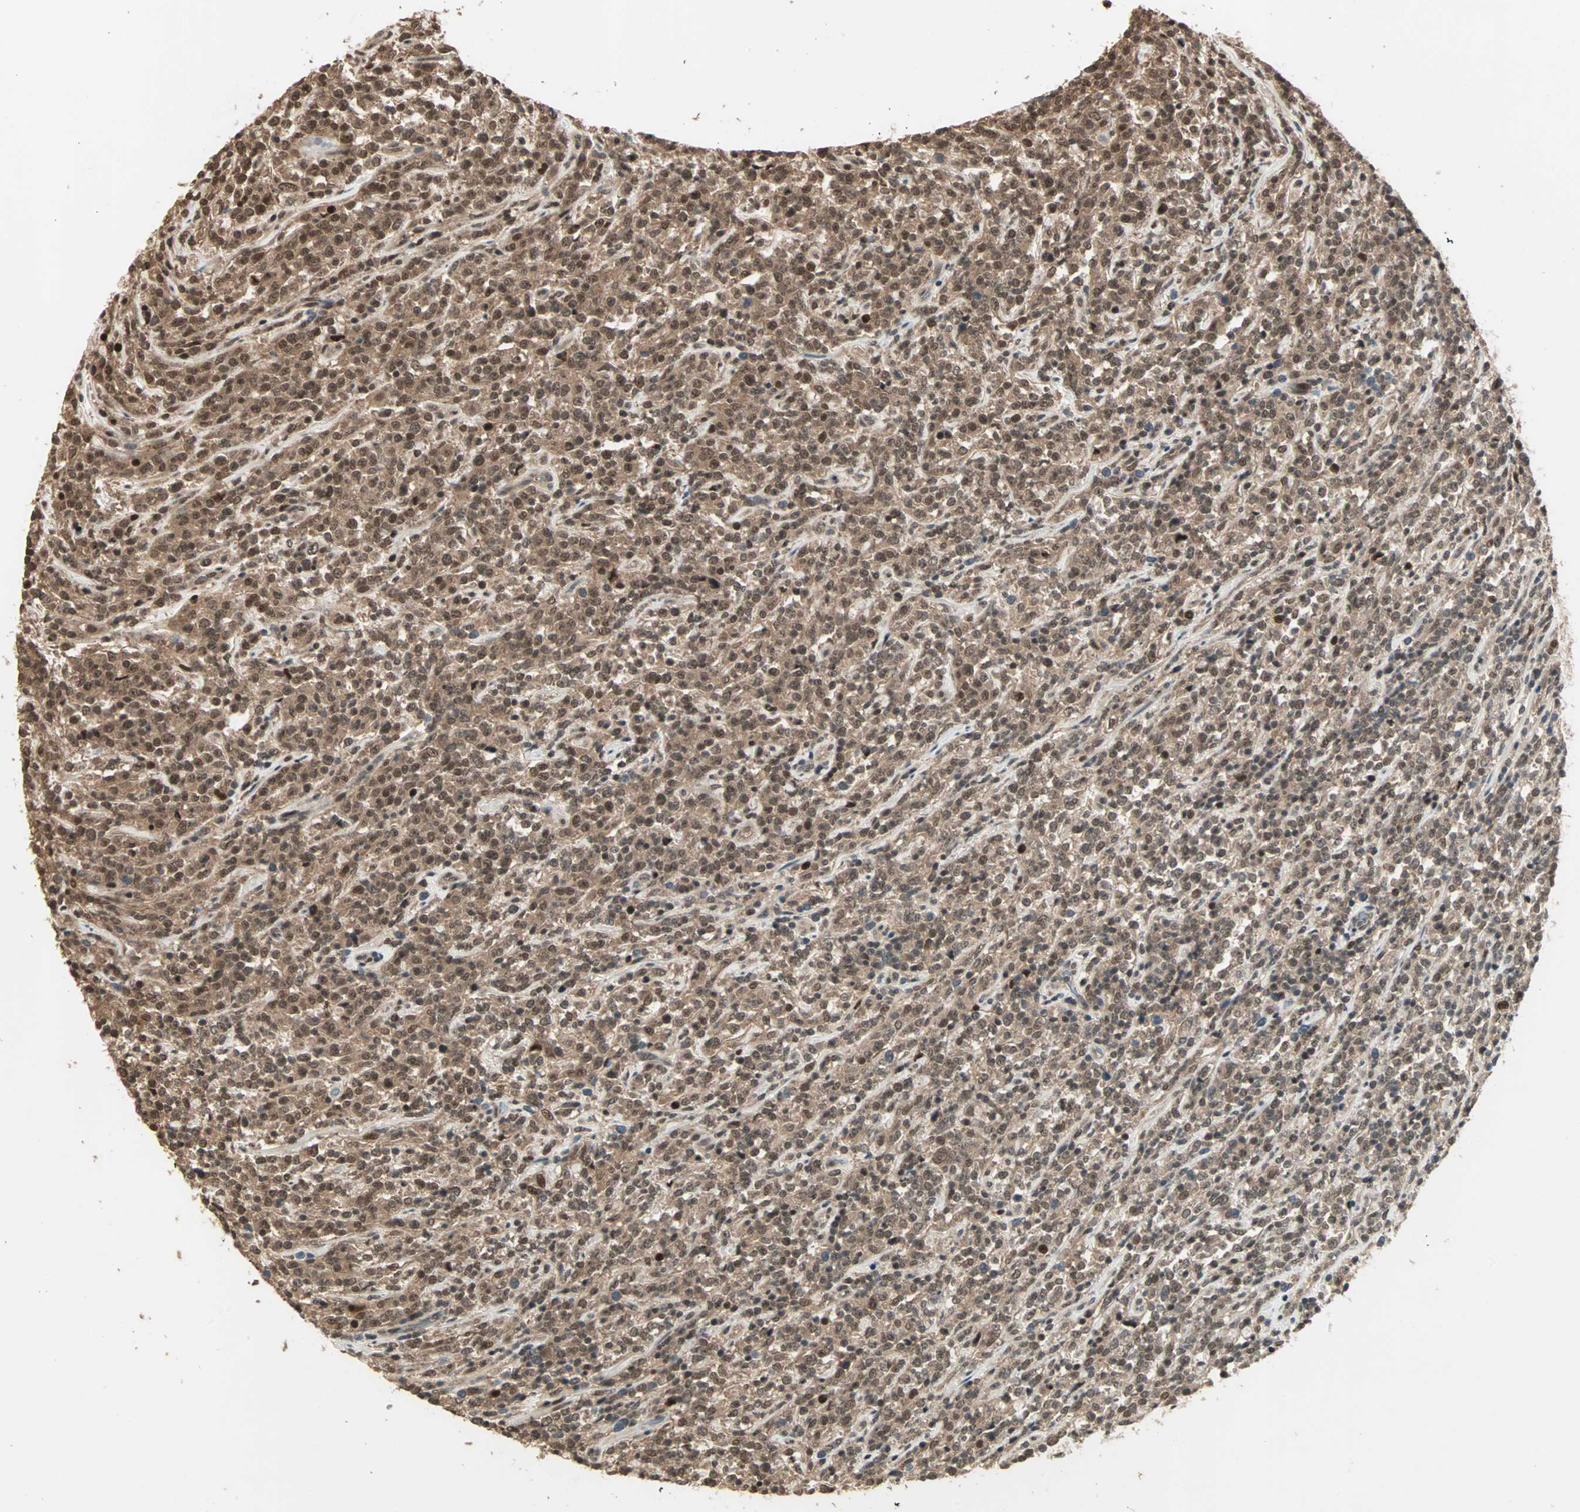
{"staining": {"intensity": "moderate", "quantity": ">75%", "location": "cytoplasmic/membranous,nuclear"}, "tissue": "lymphoma", "cell_type": "Tumor cells", "image_type": "cancer", "snomed": [{"axis": "morphology", "description": "Malignant lymphoma, non-Hodgkin's type, High grade"}, {"axis": "topography", "description": "Soft tissue"}], "caption": "Lymphoma stained with a protein marker shows moderate staining in tumor cells.", "gene": "ZNF701", "patient": {"sex": "male", "age": 18}}